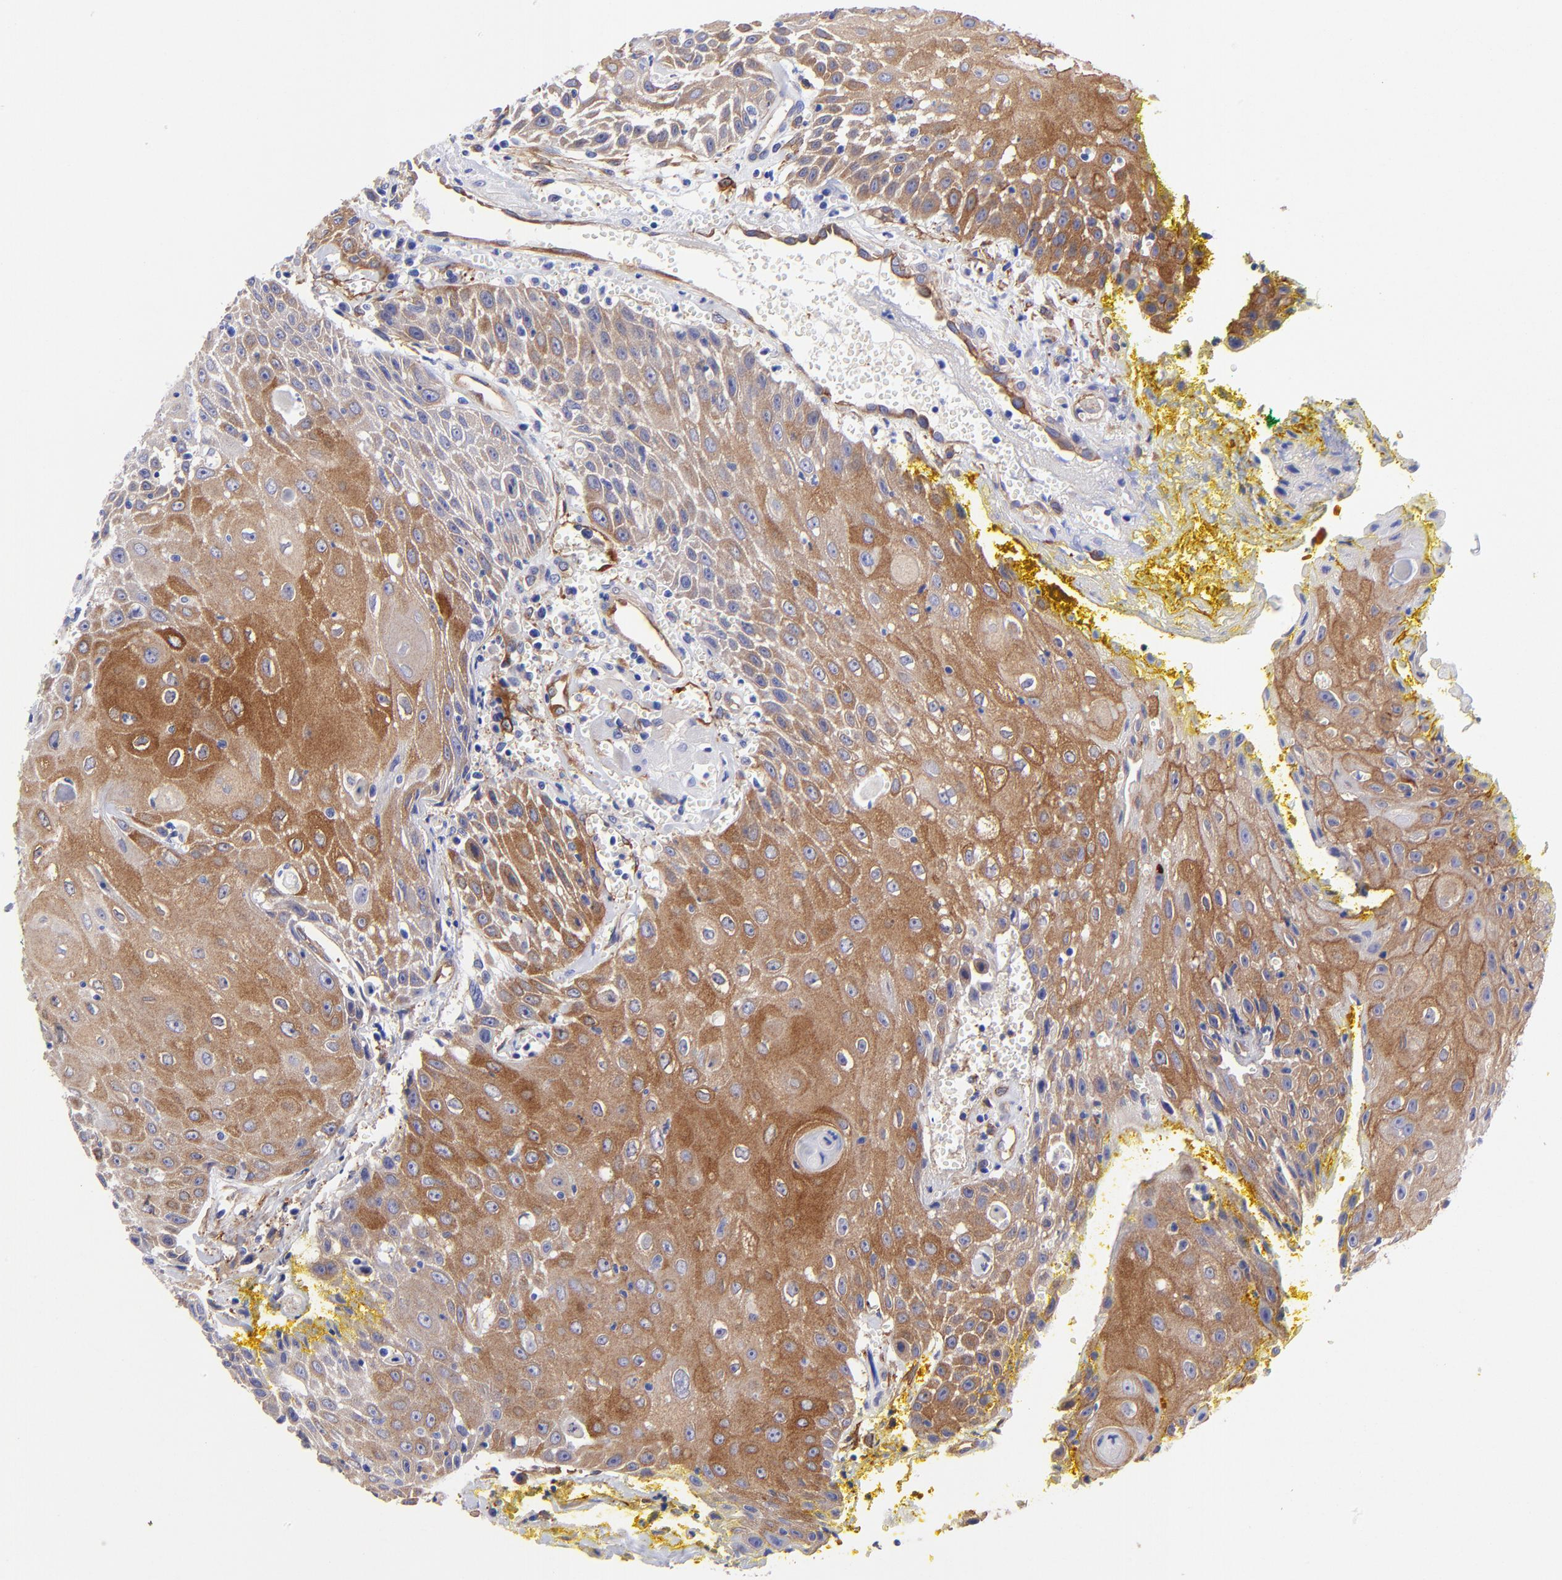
{"staining": {"intensity": "moderate", "quantity": "25%-75%", "location": "cytoplasmic/membranous"}, "tissue": "head and neck cancer", "cell_type": "Tumor cells", "image_type": "cancer", "snomed": [{"axis": "morphology", "description": "Squamous cell carcinoma, NOS"}, {"axis": "topography", "description": "Oral tissue"}, {"axis": "topography", "description": "Head-Neck"}], "caption": "IHC micrograph of head and neck squamous cell carcinoma stained for a protein (brown), which reveals medium levels of moderate cytoplasmic/membranous positivity in about 25%-75% of tumor cells.", "gene": "PPFIBP1", "patient": {"sex": "female", "age": 82}}